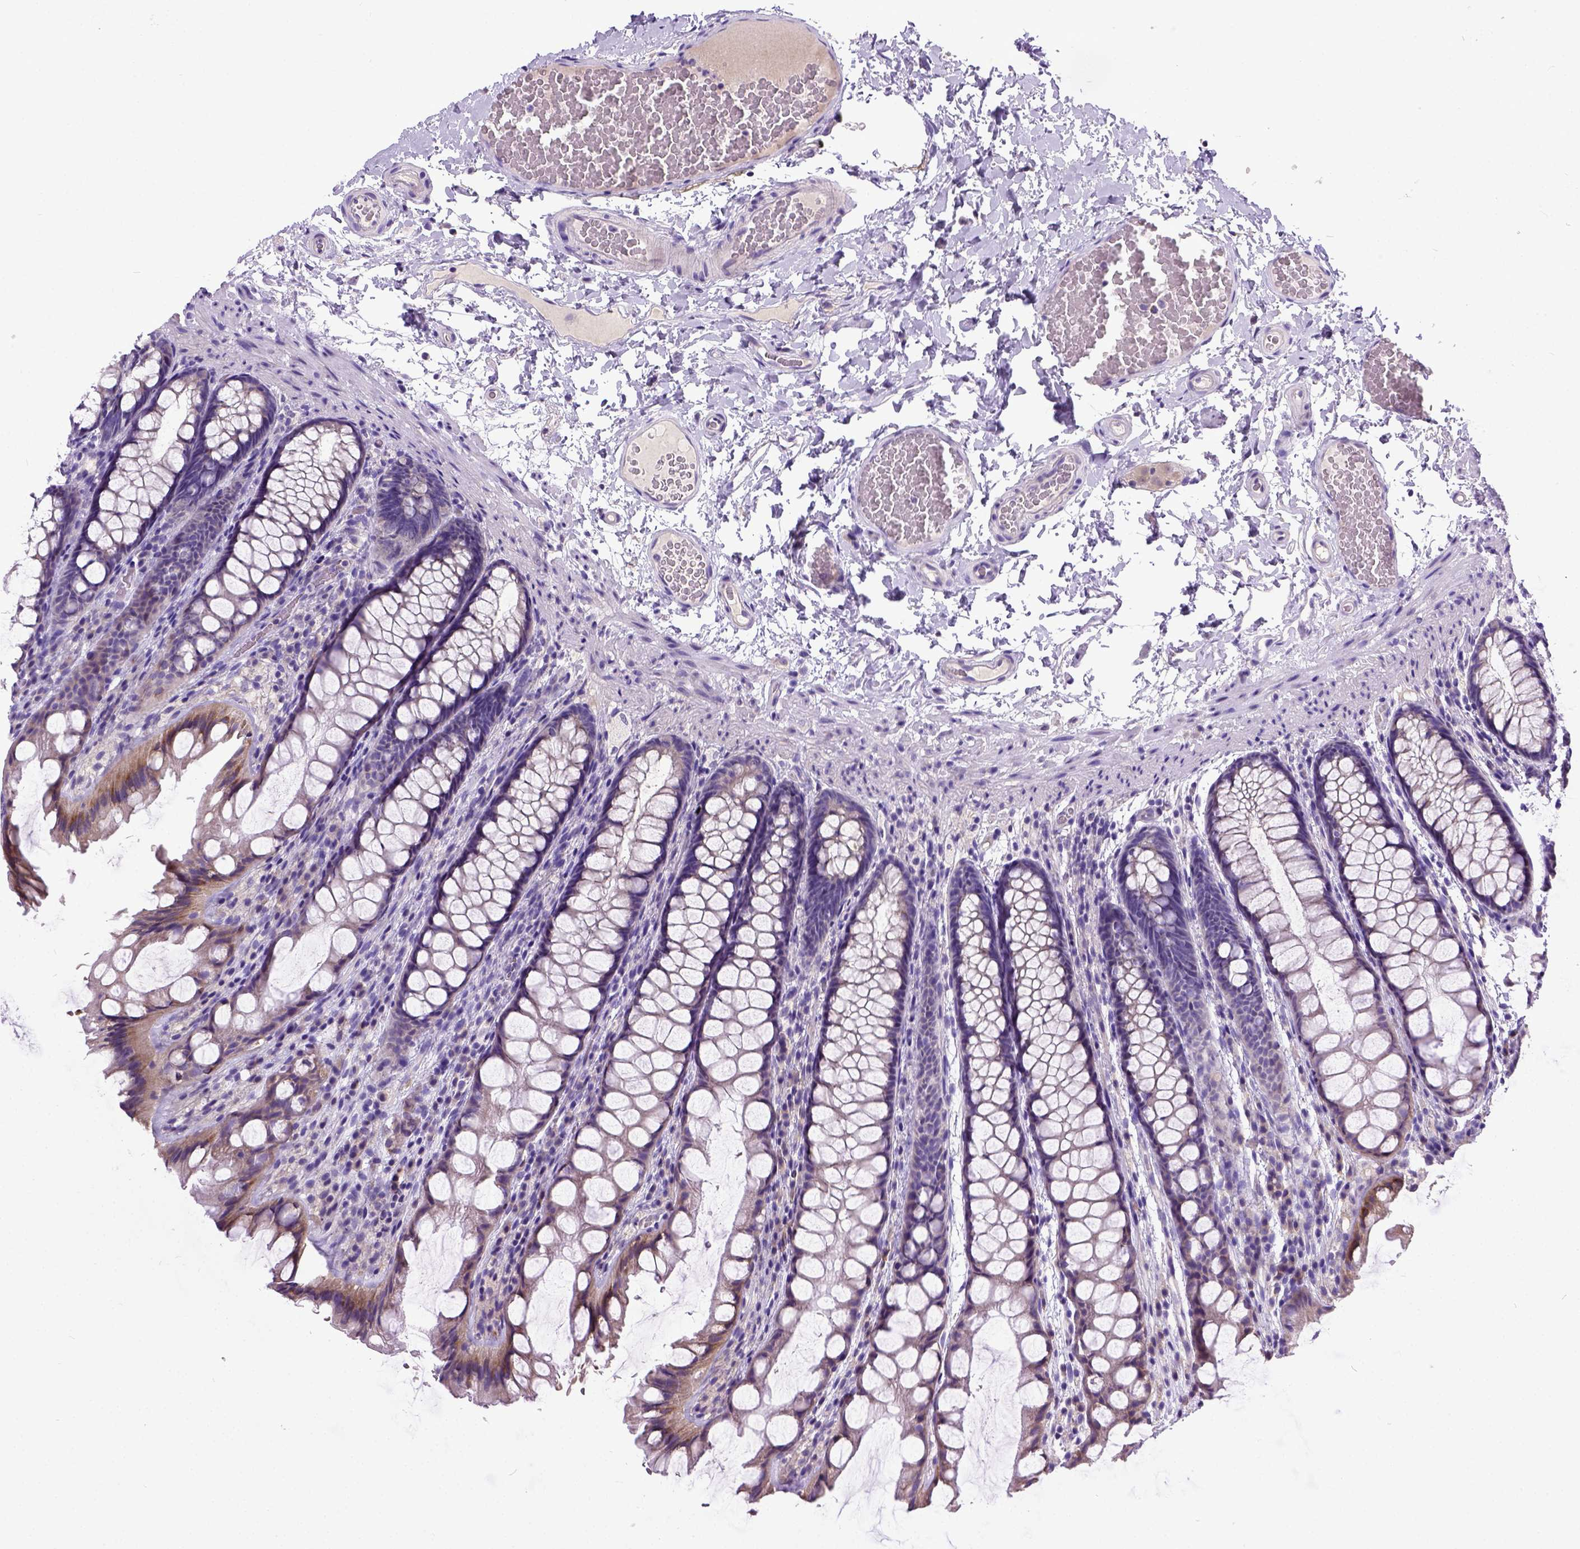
{"staining": {"intensity": "weak", "quantity": "25%-75%", "location": "nuclear"}, "tissue": "colon", "cell_type": "Endothelial cells", "image_type": "normal", "snomed": [{"axis": "morphology", "description": "Normal tissue, NOS"}, {"axis": "topography", "description": "Colon"}], "caption": "Immunohistochemistry (DAB) staining of benign human colon displays weak nuclear protein positivity in about 25%-75% of endothelial cells.", "gene": "NEK5", "patient": {"sex": "male", "age": 47}}